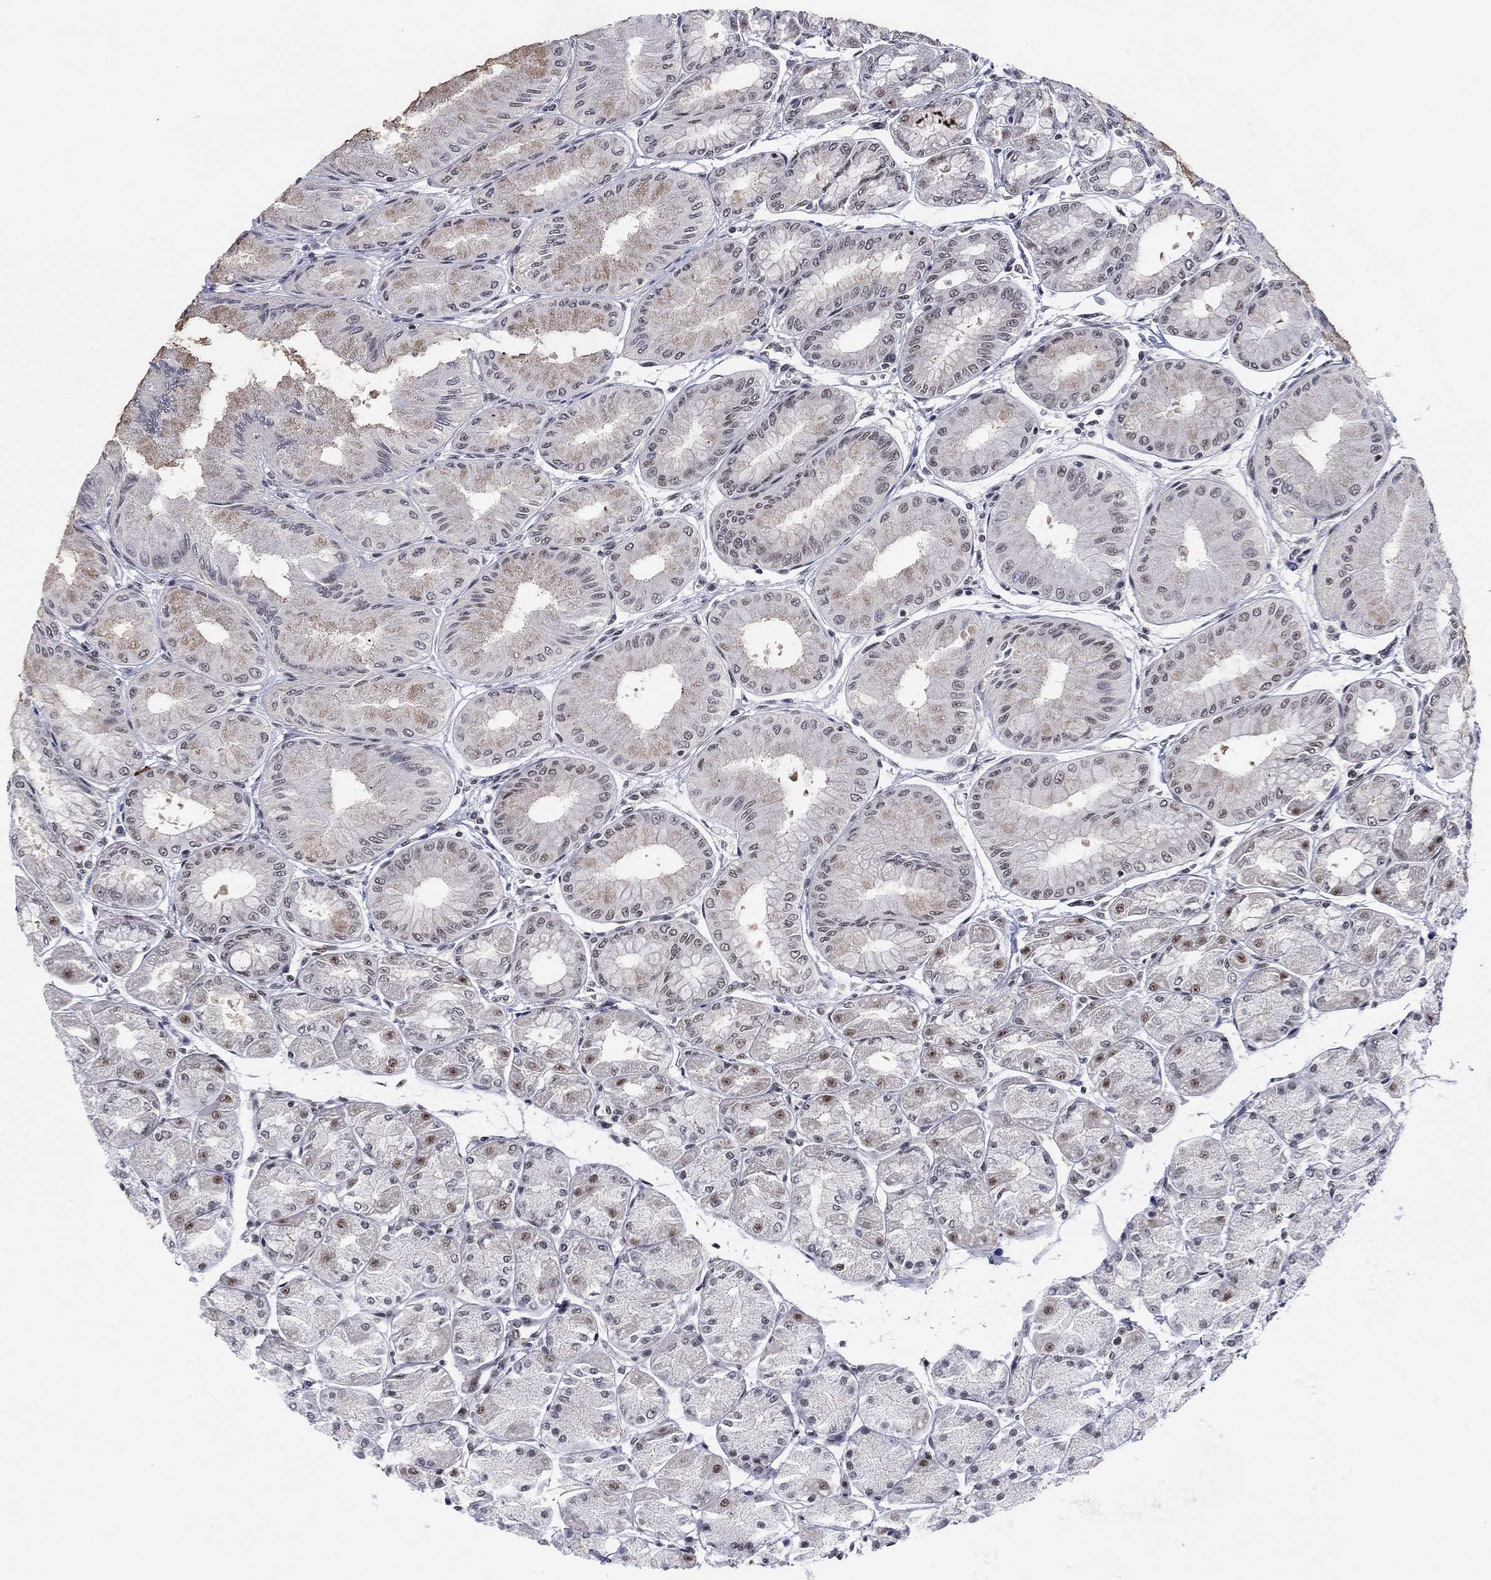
{"staining": {"intensity": "strong", "quantity": "<25%", "location": "nuclear"}, "tissue": "stomach", "cell_type": "Glandular cells", "image_type": "normal", "snomed": [{"axis": "morphology", "description": "Normal tissue, NOS"}, {"axis": "topography", "description": "Stomach, upper"}], "caption": "DAB (3,3'-diaminobenzidine) immunohistochemical staining of unremarkable stomach displays strong nuclear protein staining in approximately <25% of glandular cells.", "gene": "FYTTD1", "patient": {"sex": "male", "age": 60}}